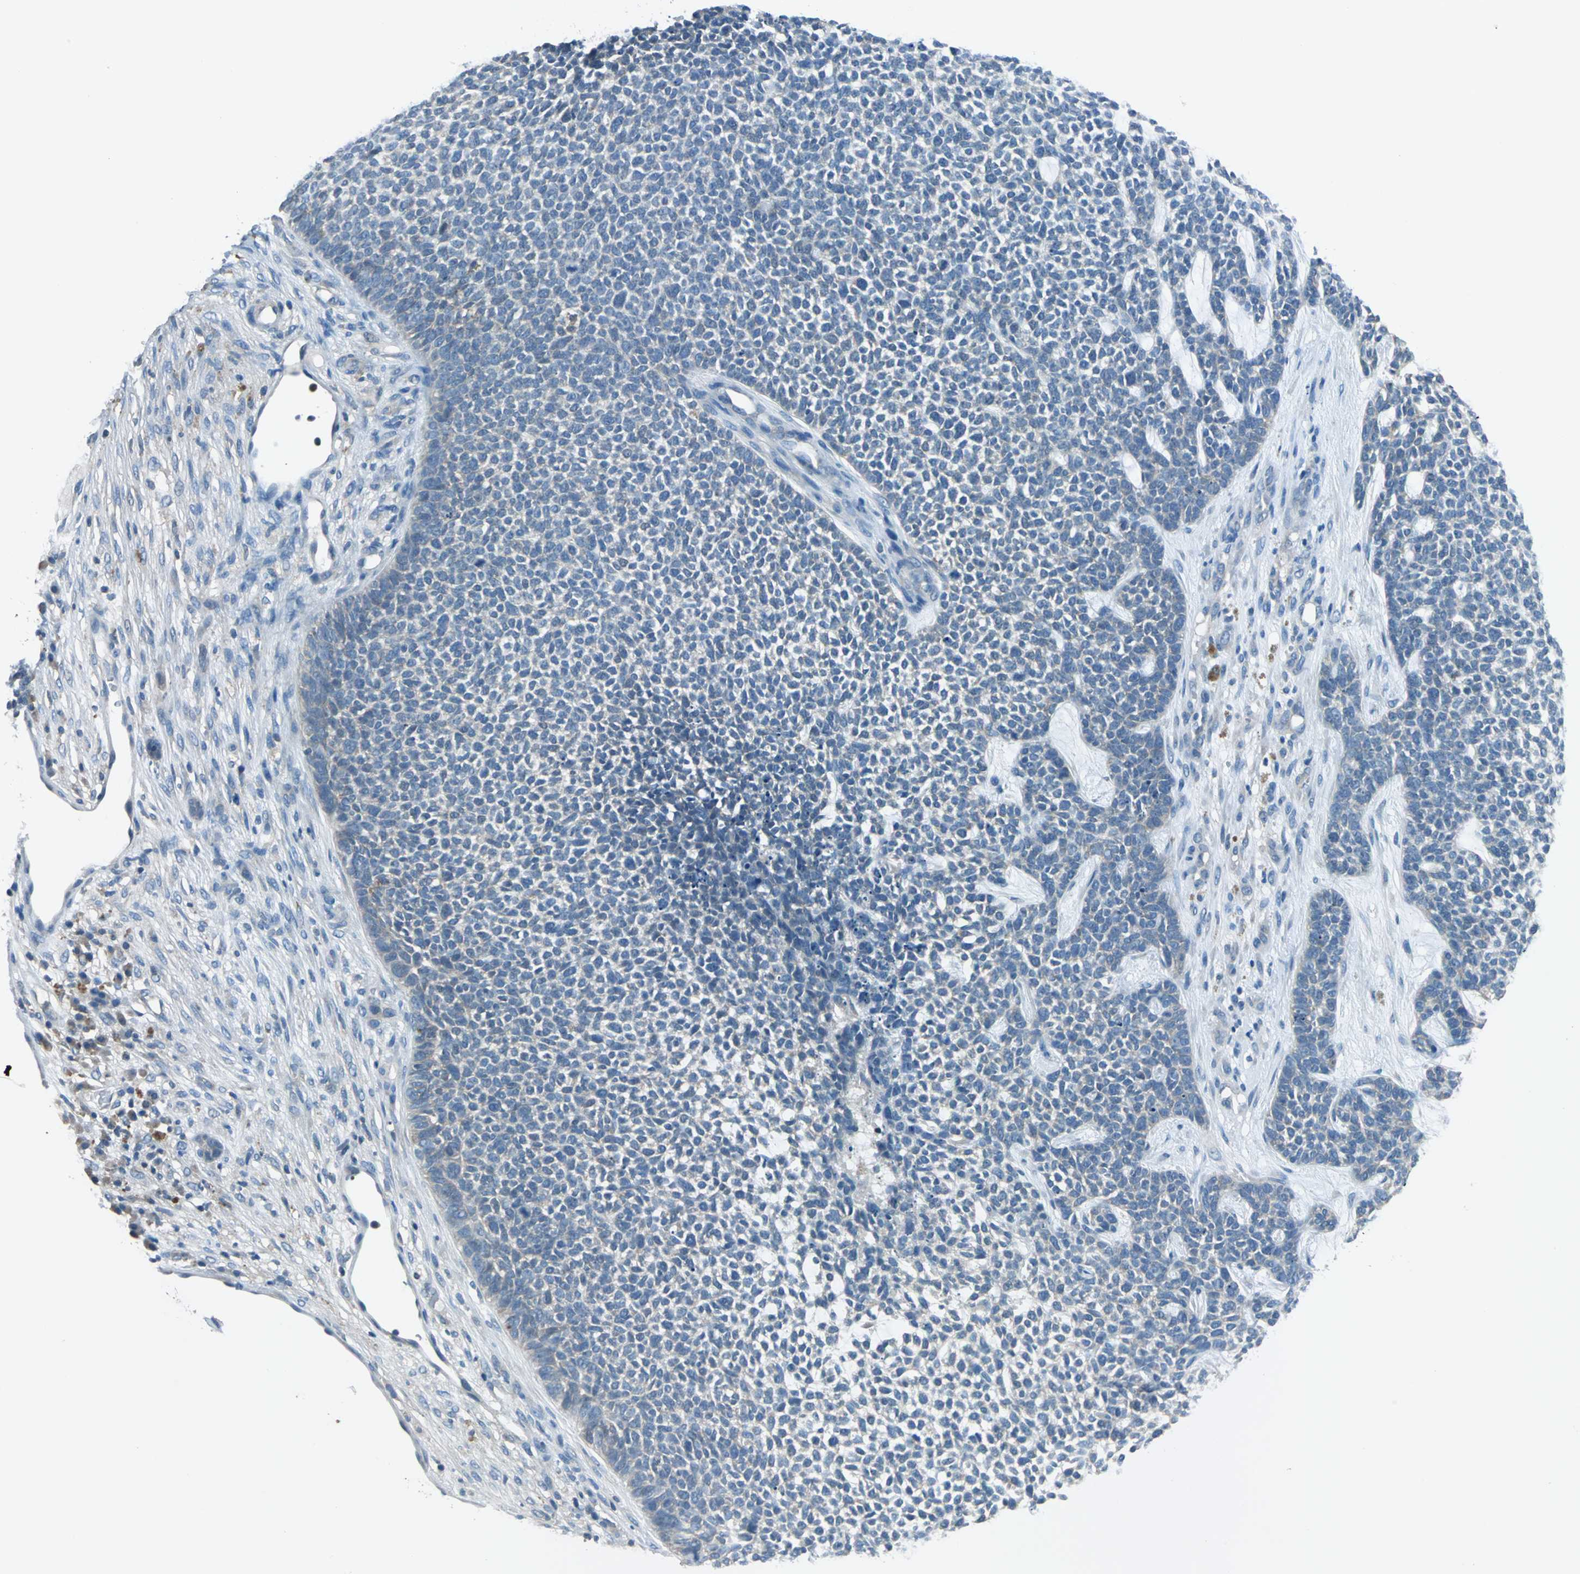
{"staining": {"intensity": "negative", "quantity": "none", "location": "none"}, "tissue": "skin cancer", "cell_type": "Tumor cells", "image_type": "cancer", "snomed": [{"axis": "morphology", "description": "Basal cell carcinoma"}, {"axis": "topography", "description": "Skin"}], "caption": "Histopathology image shows no protein positivity in tumor cells of skin cancer (basal cell carcinoma) tissue. (DAB IHC visualized using brightfield microscopy, high magnification).", "gene": "PRKCA", "patient": {"sex": "female", "age": 84}}